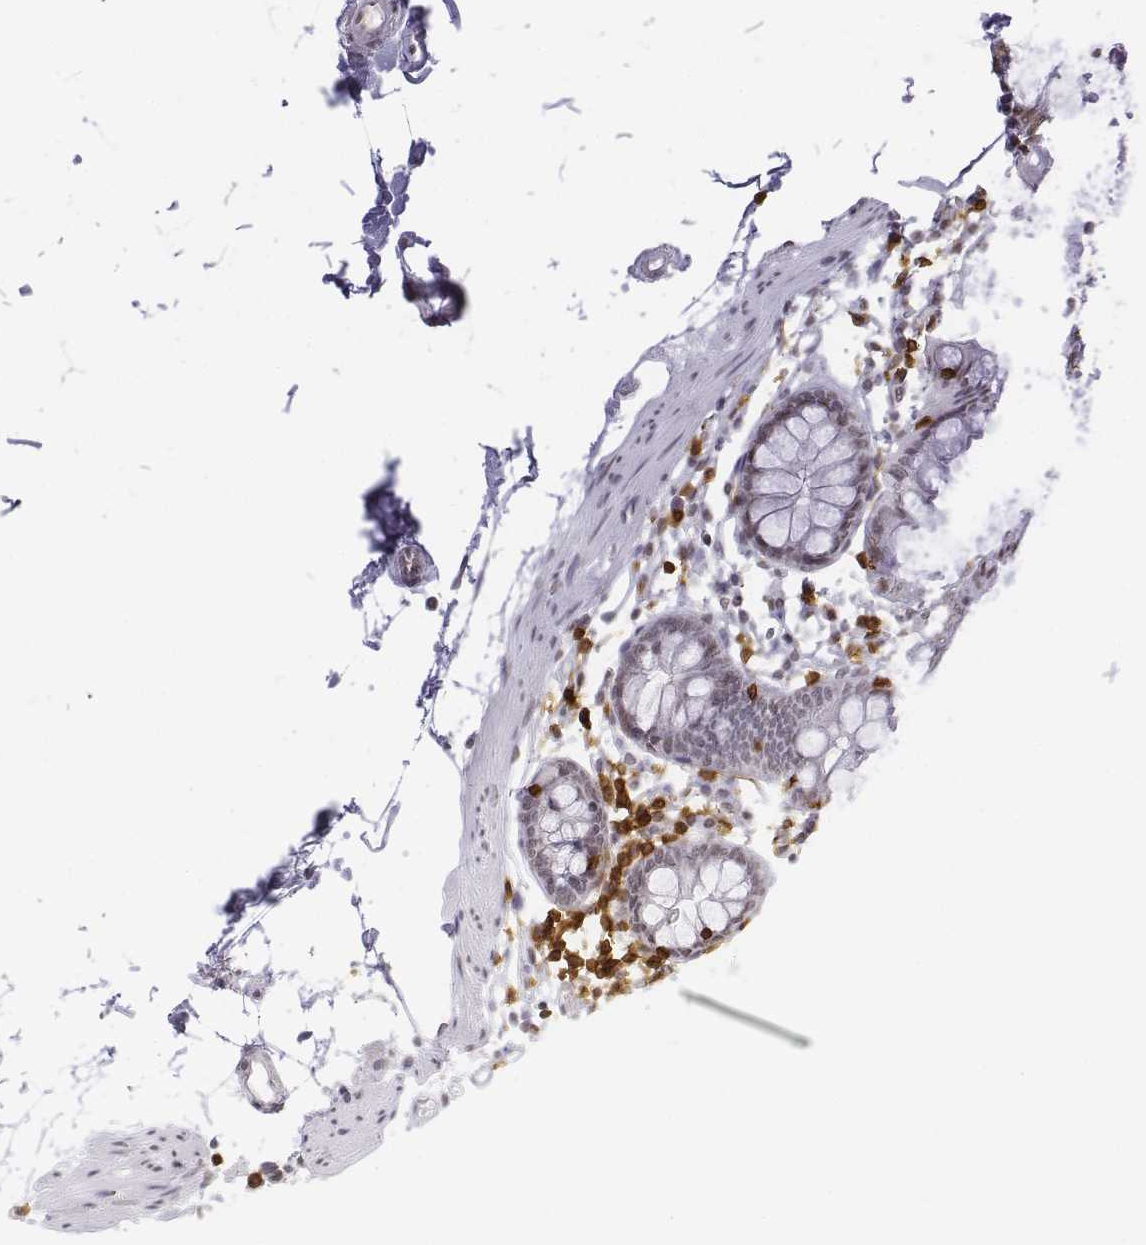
{"staining": {"intensity": "moderate", "quantity": ">75%", "location": "nuclear"}, "tissue": "colon", "cell_type": "Endothelial cells", "image_type": "normal", "snomed": [{"axis": "morphology", "description": "Normal tissue, NOS"}, {"axis": "topography", "description": "Colon"}], "caption": "A photomicrograph showing moderate nuclear expression in about >75% of endothelial cells in normal colon, as visualized by brown immunohistochemical staining.", "gene": "CD3E", "patient": {"sex": "female", "age": 84}}